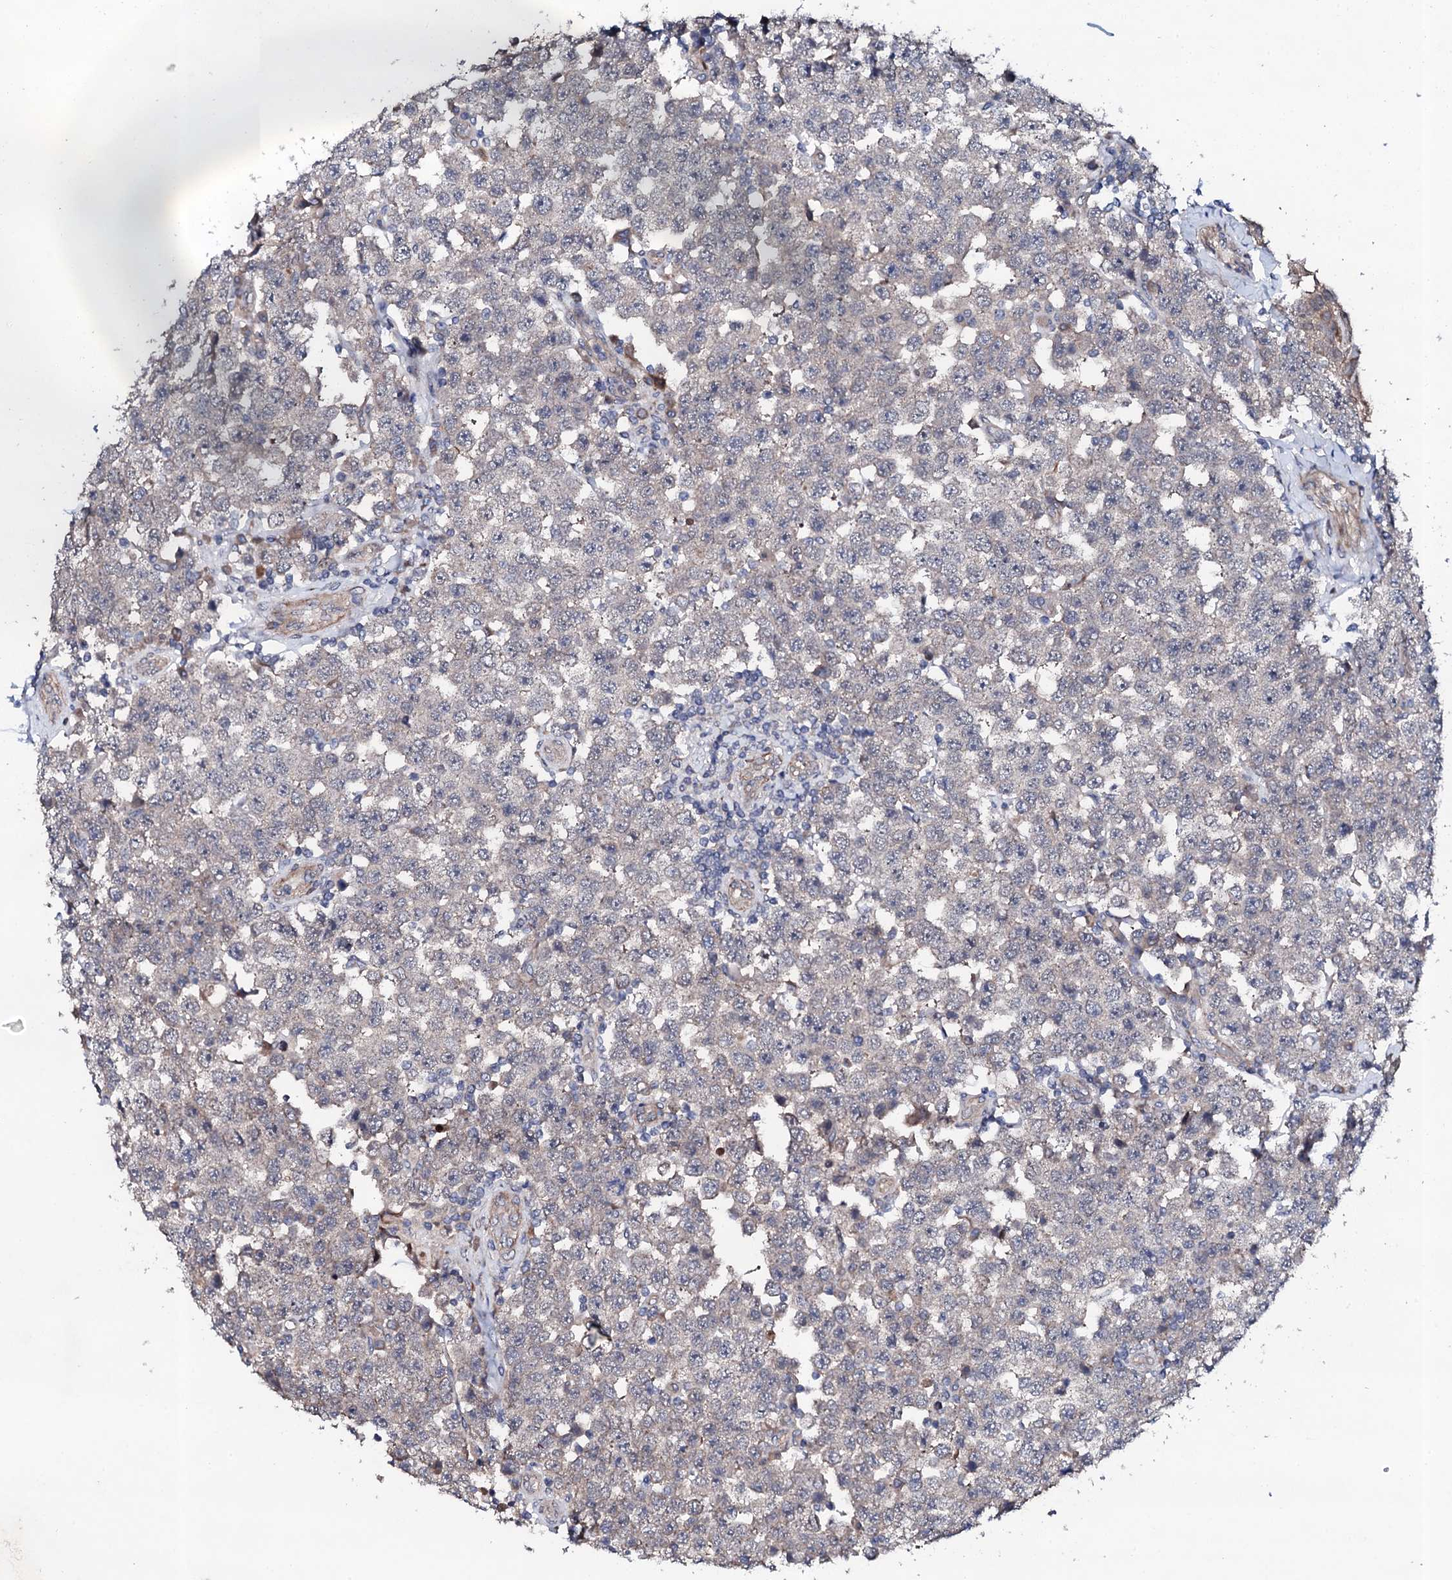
{"staining": {"intensity": "negative", "quantity": "none", "location": "none"}, "tissue": "testis cancer", "cell_type": "Tumor cells", "image_type": "cancer", "snomed": [{"axis": "morphology", "description": "Seminoma, NOS"}, {"axis": "topography", "description": "Testis"}], "caption": "Seminoma (testis) was stained to show a protein in brown. There is no significant staining in tumor cells.", "gene": "CIAO2A", "patient": {"sex": "male", "age": 28}}